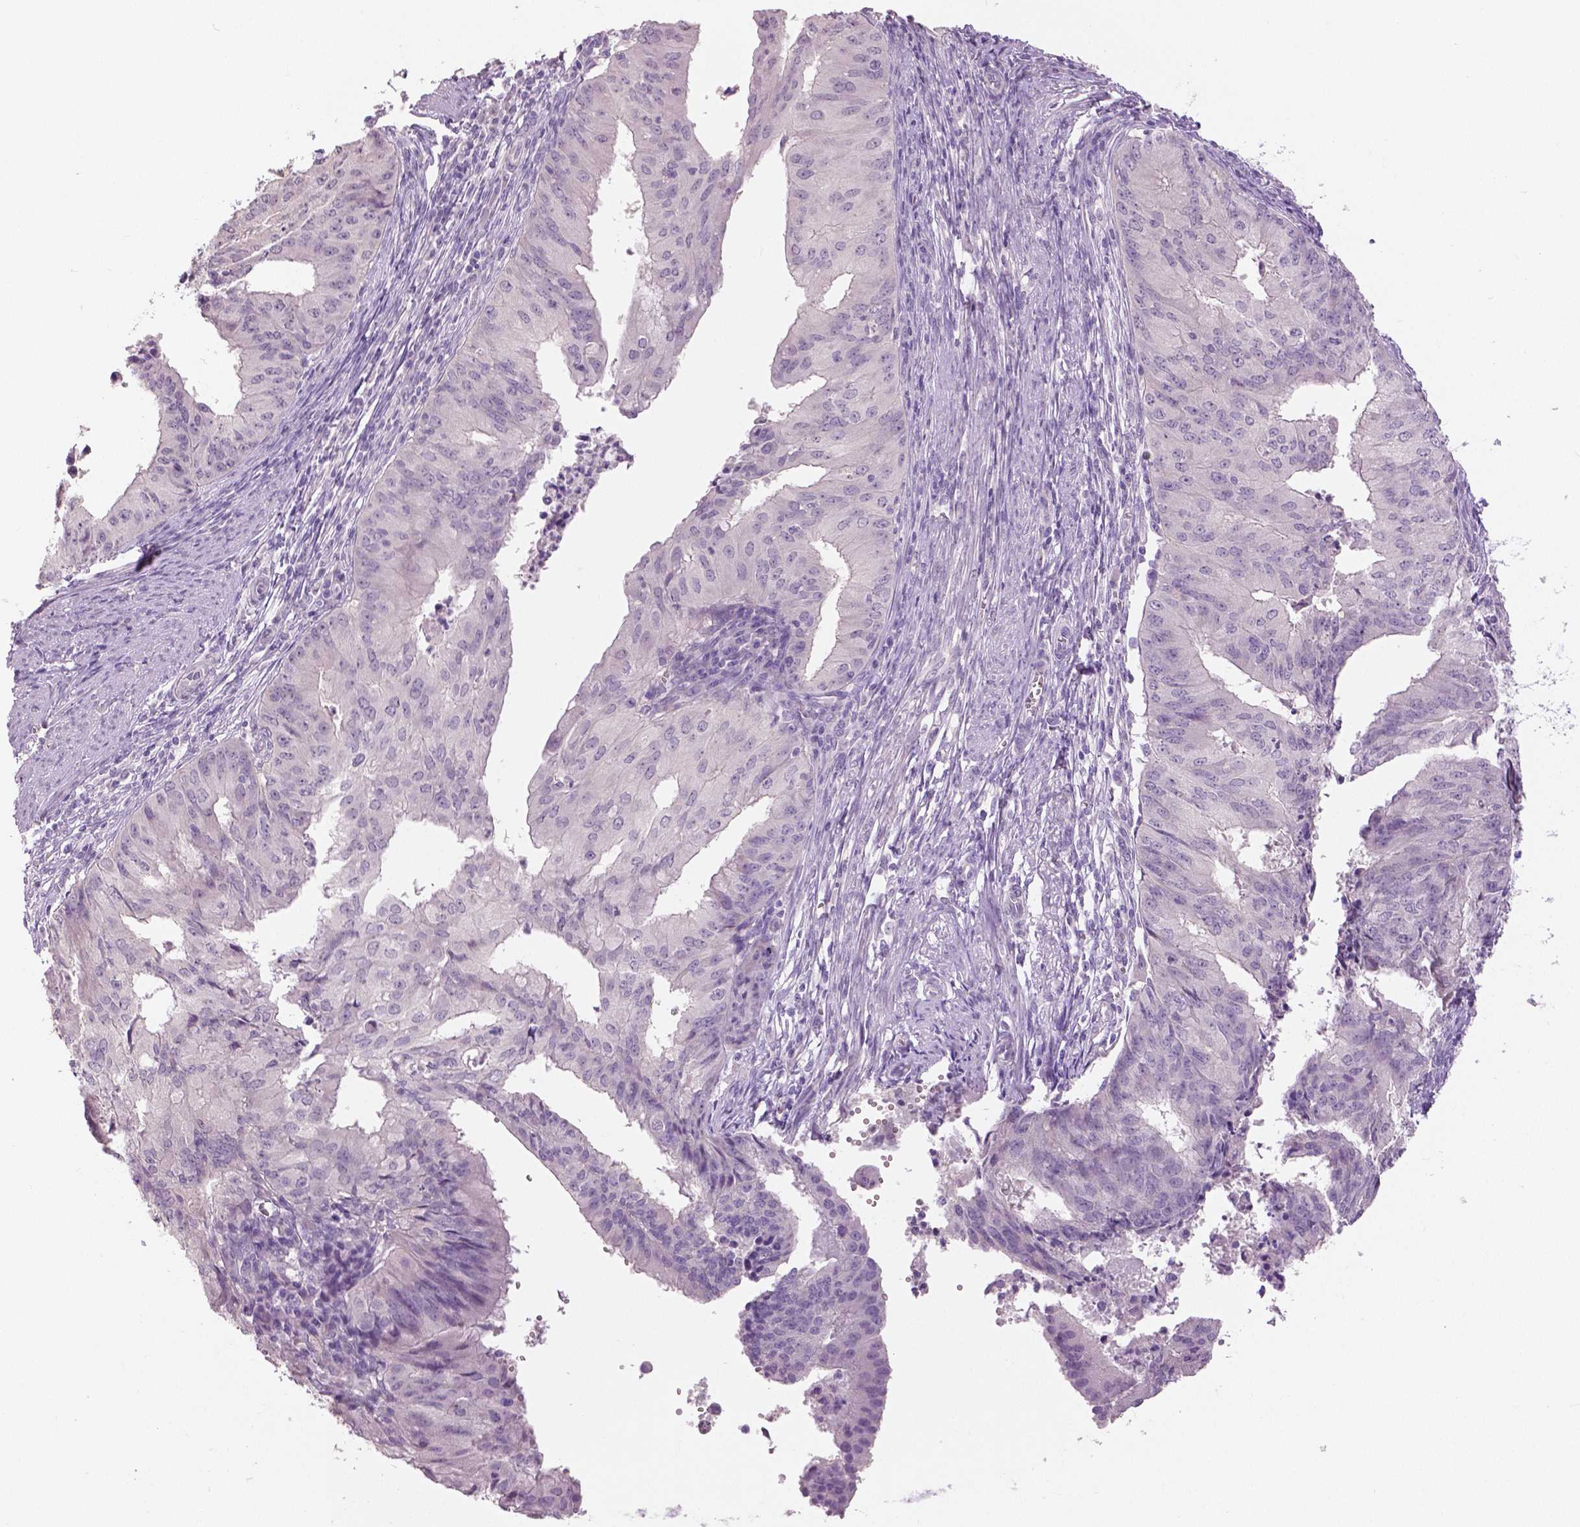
{"staining": {"intensity": "negative", "quantity": "none", "location": "none"}, "tissue": "endometrial cancer", "cell_type": "Tumor cells", "image_type": "cancer", "snomed": [{"axis": "morphology", "description": "Adenocarcinoma, NOS"}, {"axis": "topography", "description": "Endometrium"}], "caption": "High power microscopy micrograph of an IHC image of endometrial cancer, revealing no significant staining in tumor cells.", "gene": "GRIN2A", "patient": {"sex": "female", "age": 50}}